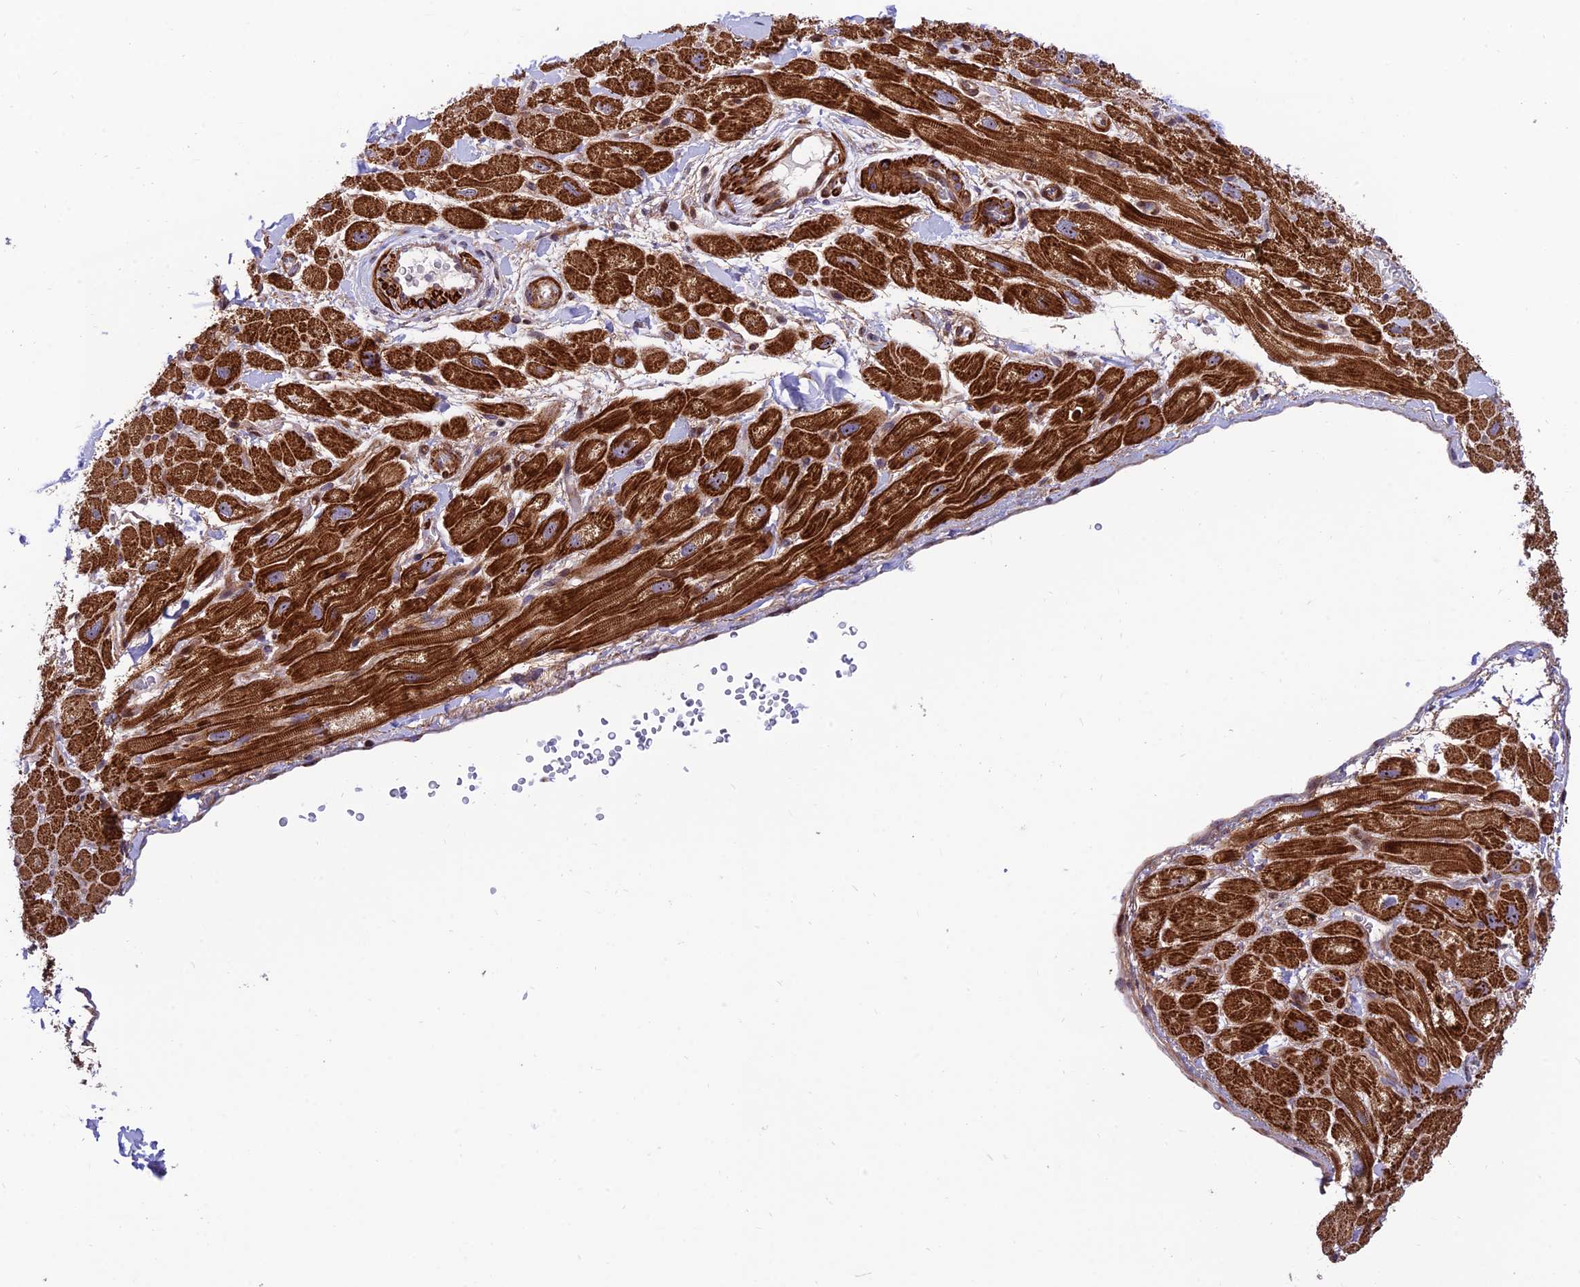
{"staining": {"intensity": "strong", "quantity": ">75%", "location": "cytoplasmic/membranous"}, "tissue": "heart muscle", "cell_type": "Cardiomyocytes", "image_type": "normal", "snomed": [{"axis": "morphology", "description": "Normal tissue, NOS"}, {"axis": "topography", "description": "Heart"}], "caption": "Strong cytoplasmic/membranous expression for a protein is present in approximately >75% of cardiomyocytes of unremarkable heart muscle using immunohistochemistry (IHC).", "gene": "KBTBD7", "patient": {"sex": "male", "age": 65}}